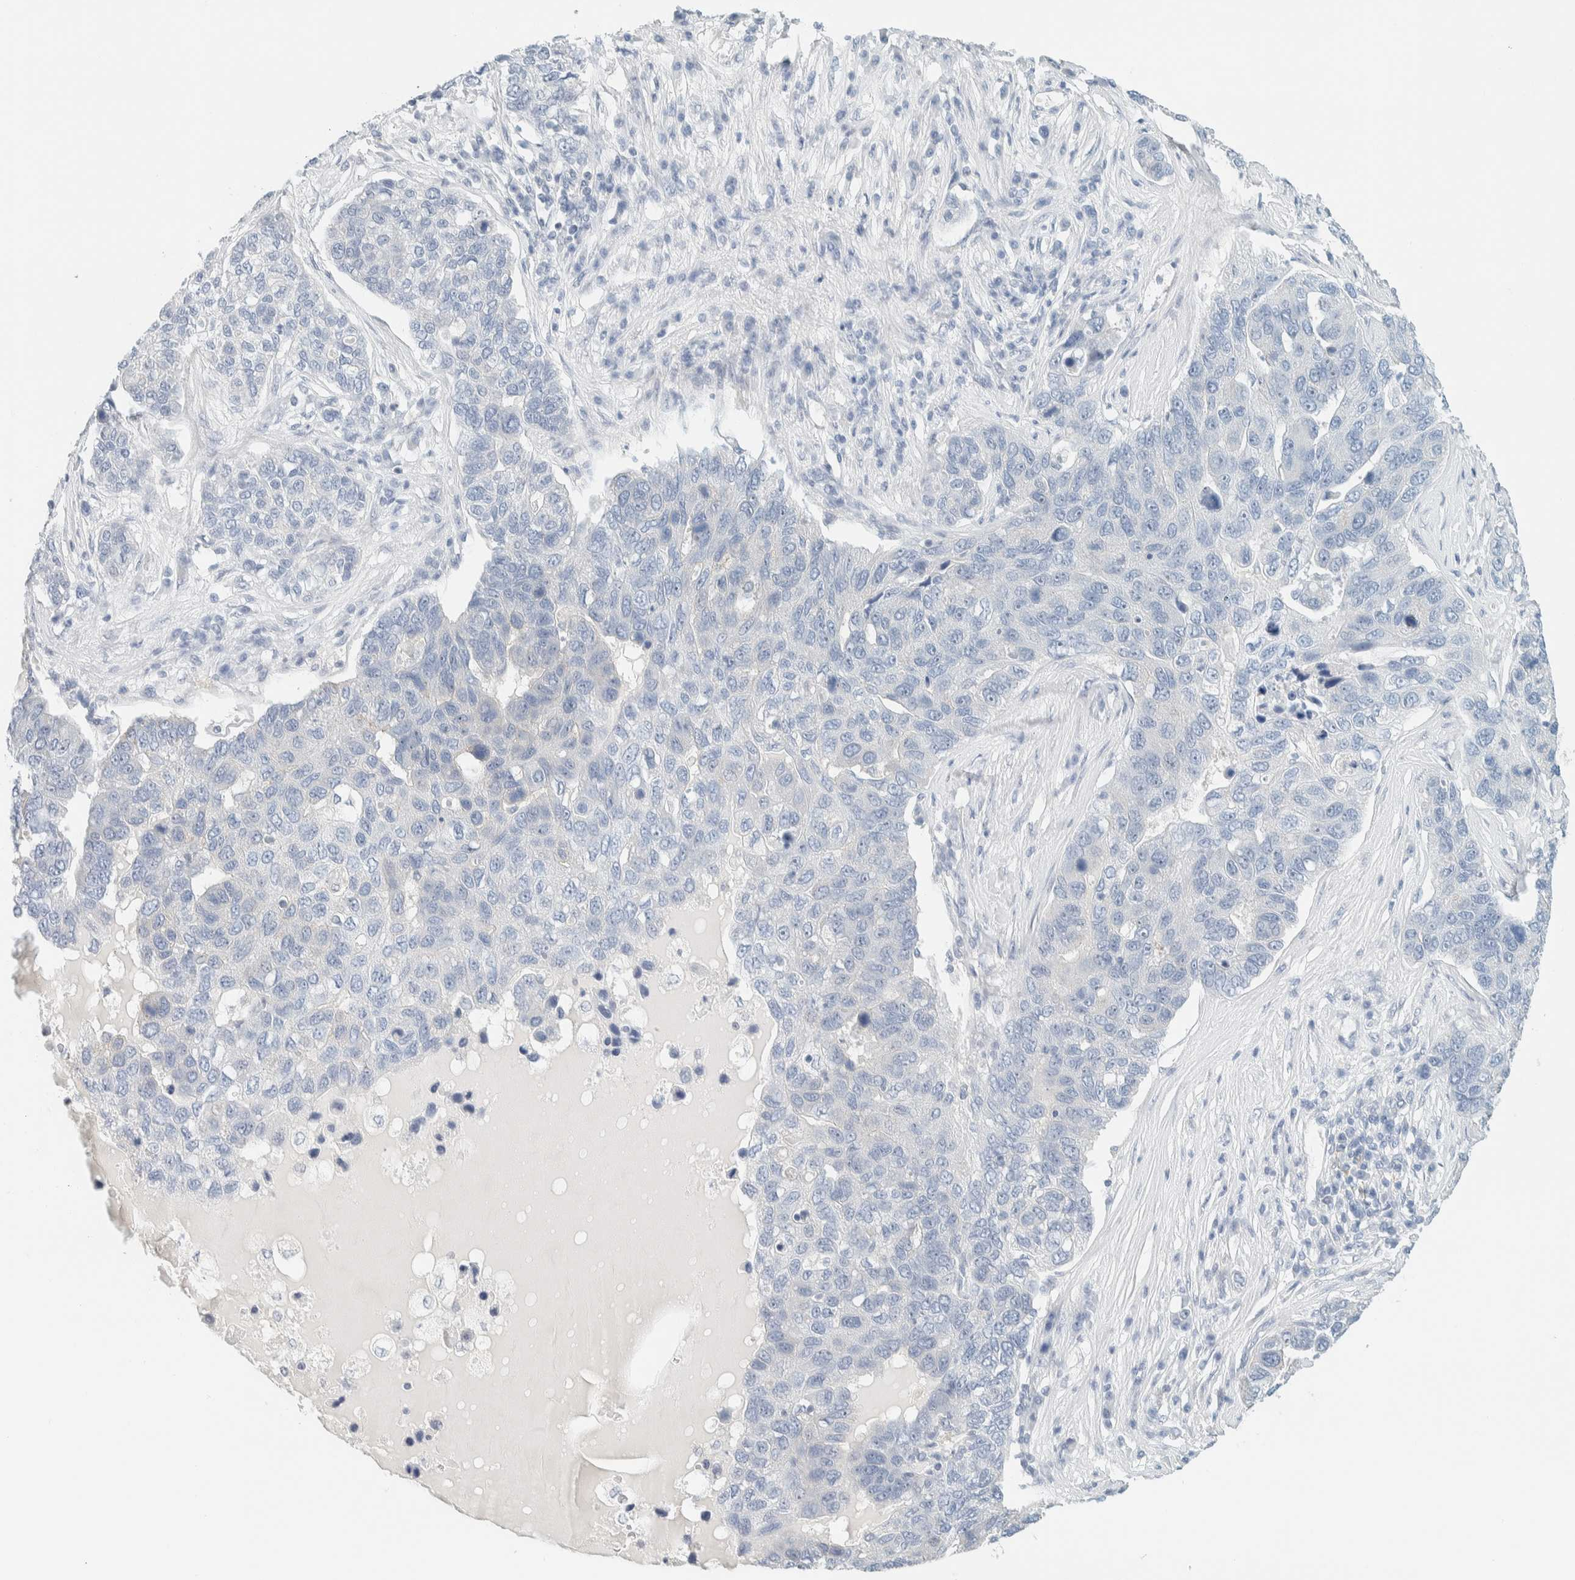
{"staining": {"intensity": "negative", "quantity": "none", "location": "none"}, "tissue": "pancreatic cancer", "cell_type": "Tumor cells", "image_type": "cancer", "snomed": [{"axis": "morphology", "description": "Adenocarcinoma, NOS"}, {"axis": "topography", "description": "Pancreas"}], "caption": "This is an IHC image of adenocarcinoma (pancreatic). There is no positivity in tumor cells.", "gene": "NDE1", "patient": {"sex": "female", "age": 61}}